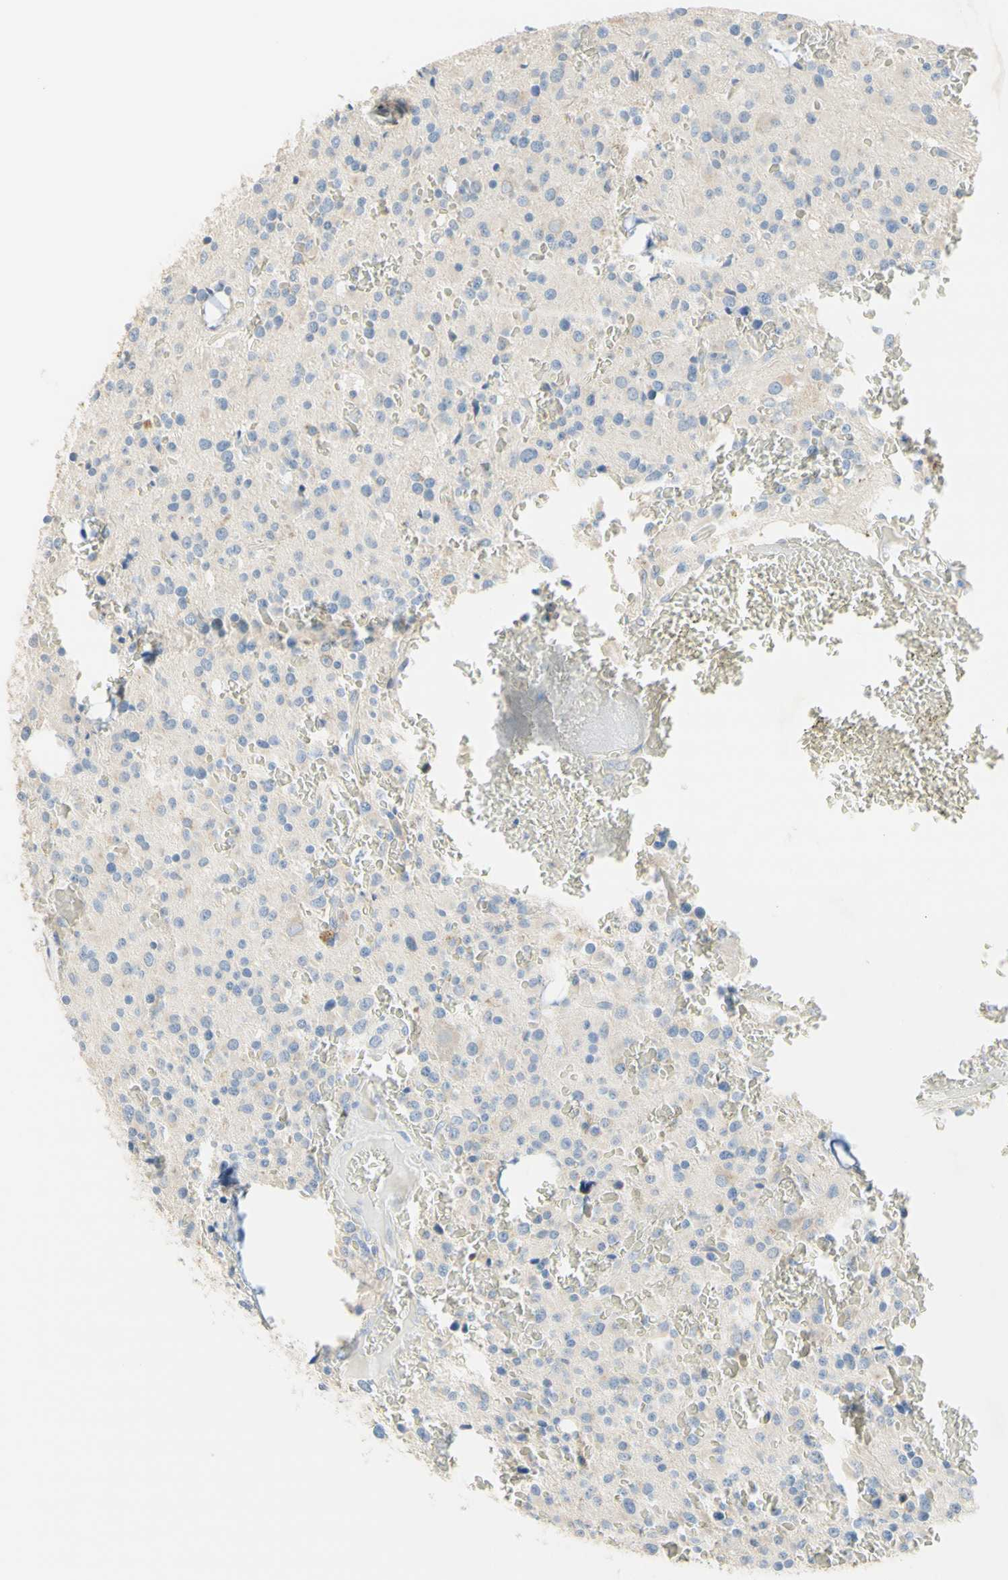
{"staining": {"intensity": "weak", "quantity": "<25%", "location": "cytoplasmic/membranous"}, "tissue": "glioma", "cell_type": "Tumor cells", "image_type": "cancer", "snomed": [{"axis": "morphology", "description": "Glioma, malignant, Low grade"}, {"axis": "topography", "description": "Brain"}], "caption": "A histopathology image of human malignant glioma (low-grade) is negative for staining in tumor cells. (Immunohistochemistry (ihc), brightfield microscopy, high magnification).", "gene": "NECTIN4", "patient": {"sex": "male", "age": 58}}